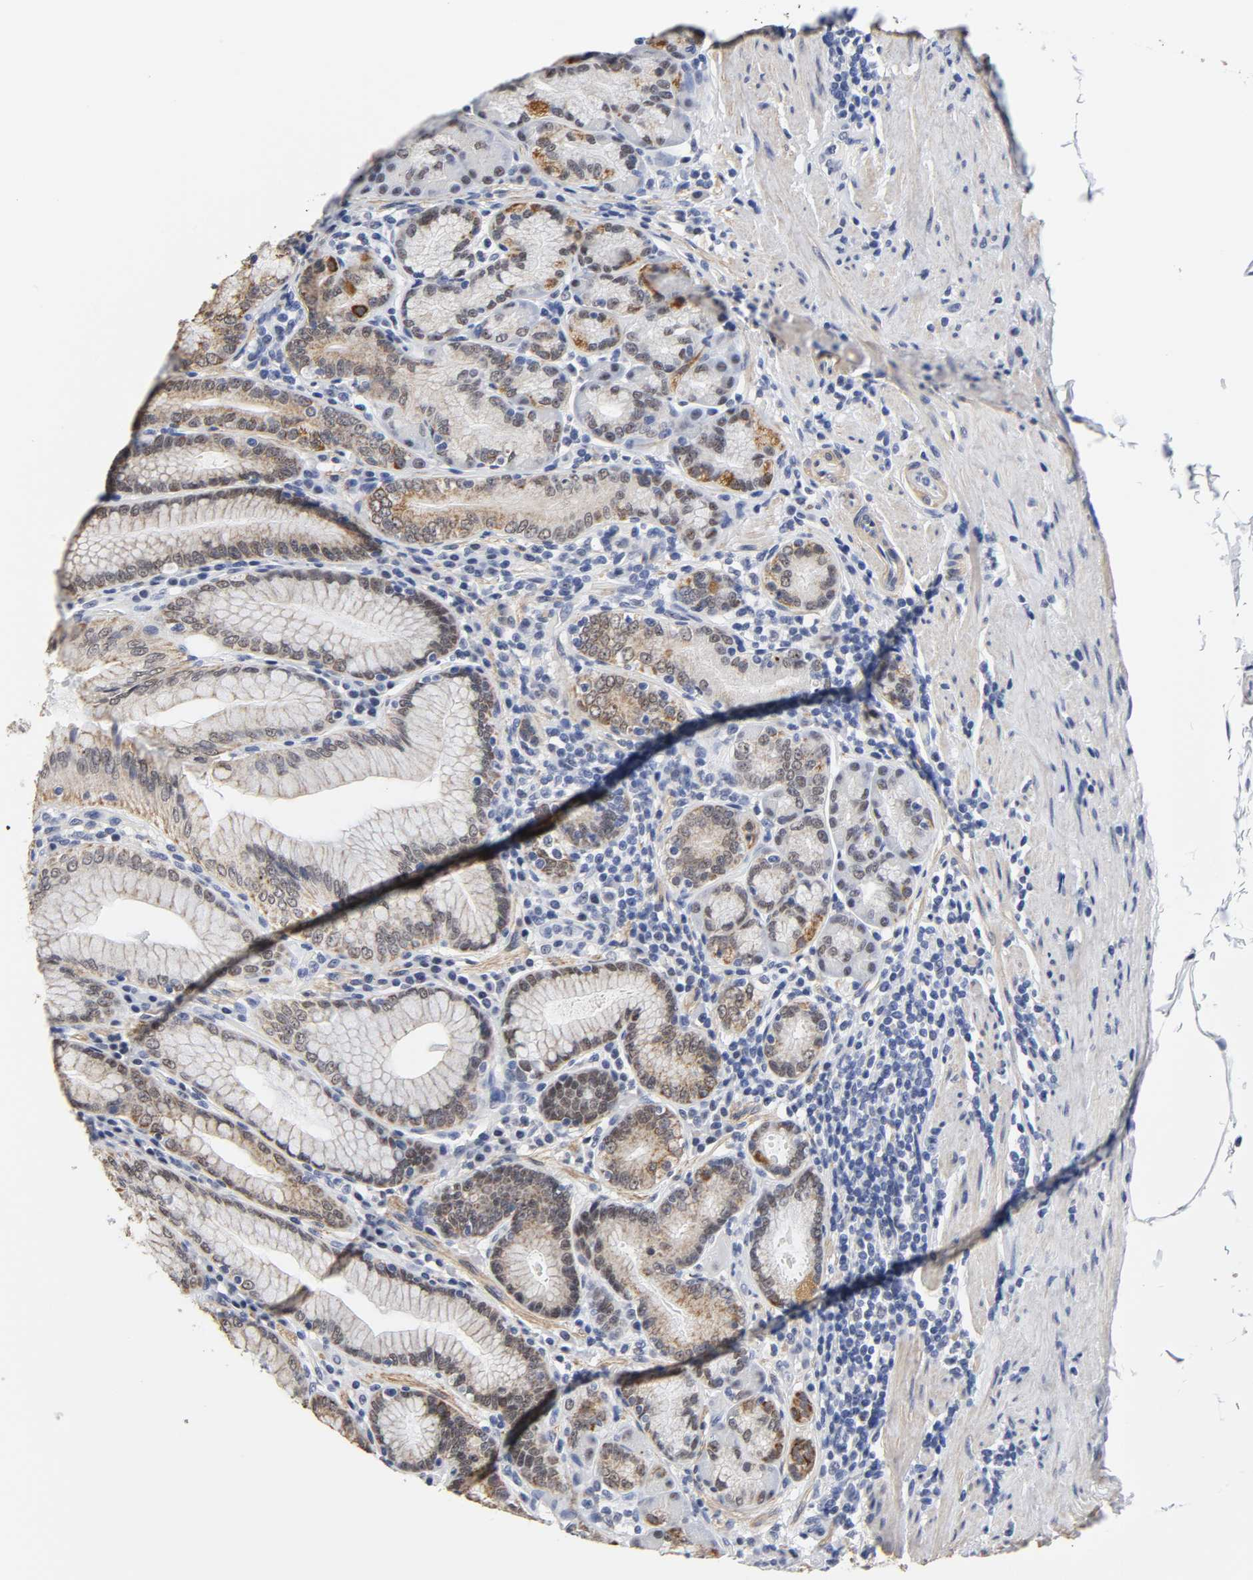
{"staining": {"intensity": "moderate", "quantity": ">75%", "location": "cytoplasmic/membranous"}, "tissue": "stomach", "cell_type": "Glandular cells", "image_type": "normal", "snomed": [{"axis": "morphology", "description": "Normal tissue, NOS"}, {"axis": "topography", "description": "Stomach, lower"}], "caption": "An image showing moderate cytoplasmic/membranous positivity in about >75% of glandular cells in normal stomach, as visualized by brown immunohistochemical staining.", "gene": "GRHL2", "patient": {"sex": "female", "age": 76}}